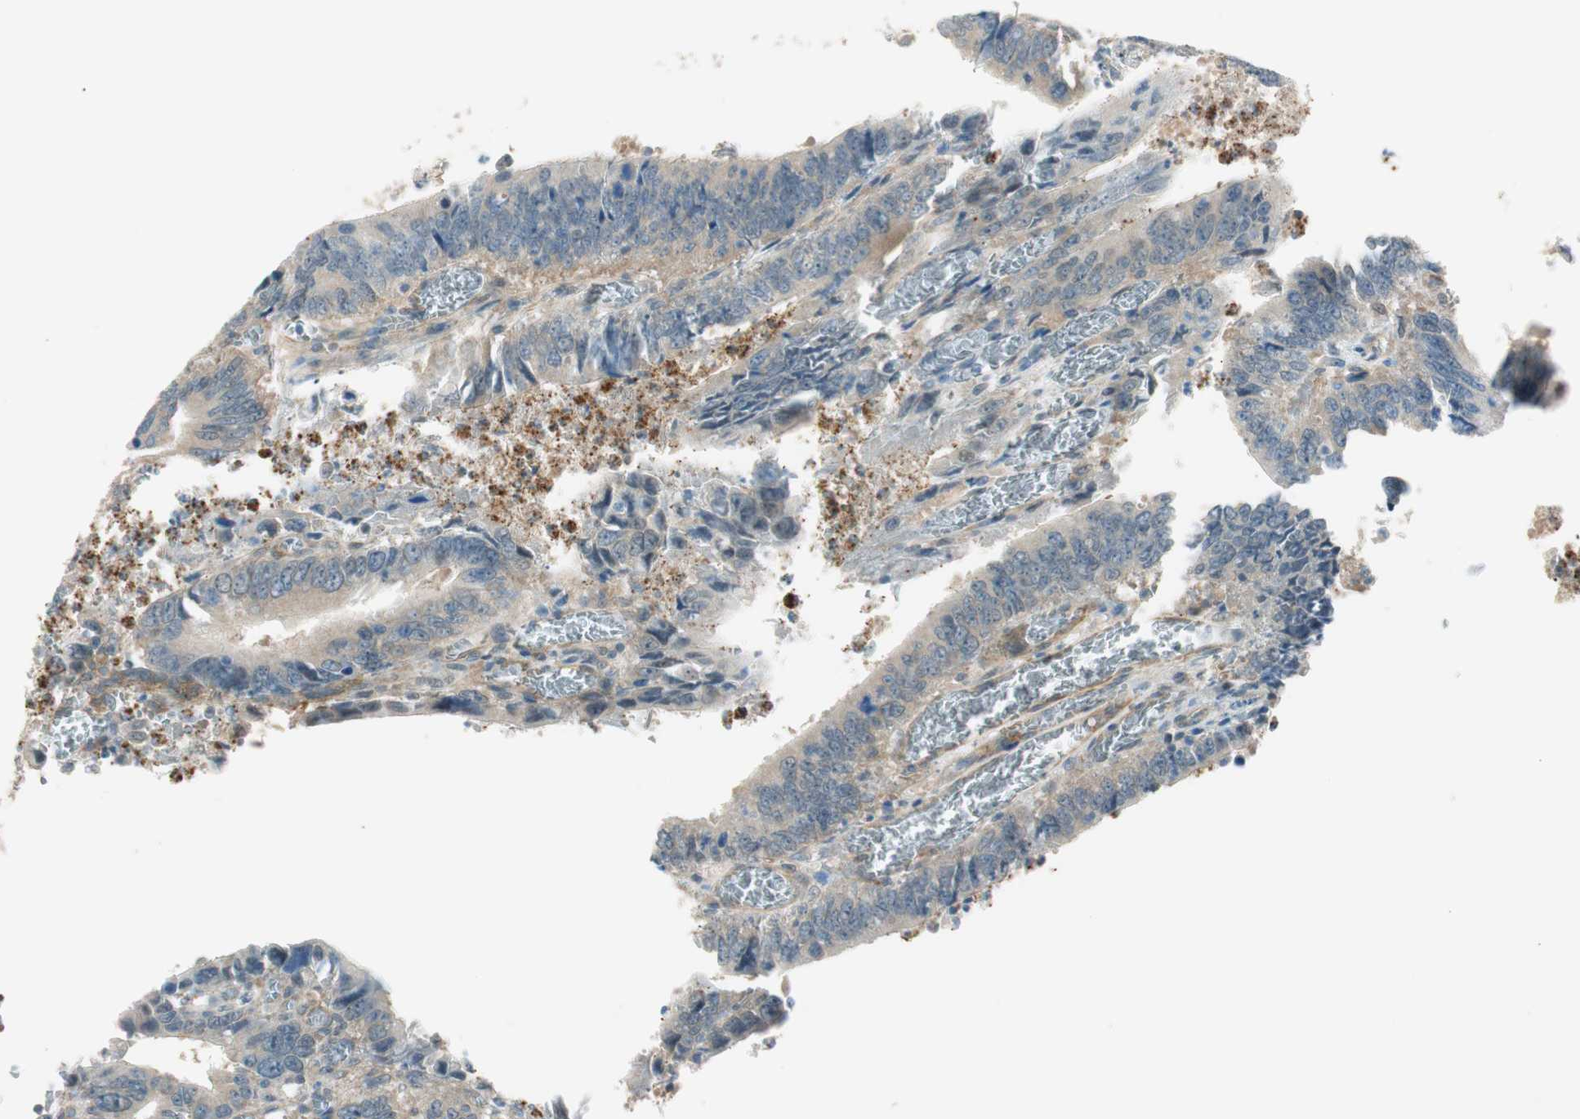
{"staining": {"intensity": "weak", "quantity": ">75%", "location": "cytoplasmic/membranous"}, "tissue": "colorectal cancer", "cell_type": "Tumor cells", "image_type": "cancer", "snomed": [{"axis": "morphology", "description": "Adenocarcinoma, NOS"}, {"axis": "topography", "description": "Colon"}], "caption": "This photomicrograph shows immunohistochemistry (IHC) staining of colorectal adenocarcinoma, with low weak cytoplasmic/membranous positivity in about >75% of tumor cells.", "gene": "PSMD8", "patient": {"sex": "male", "age": 72}}